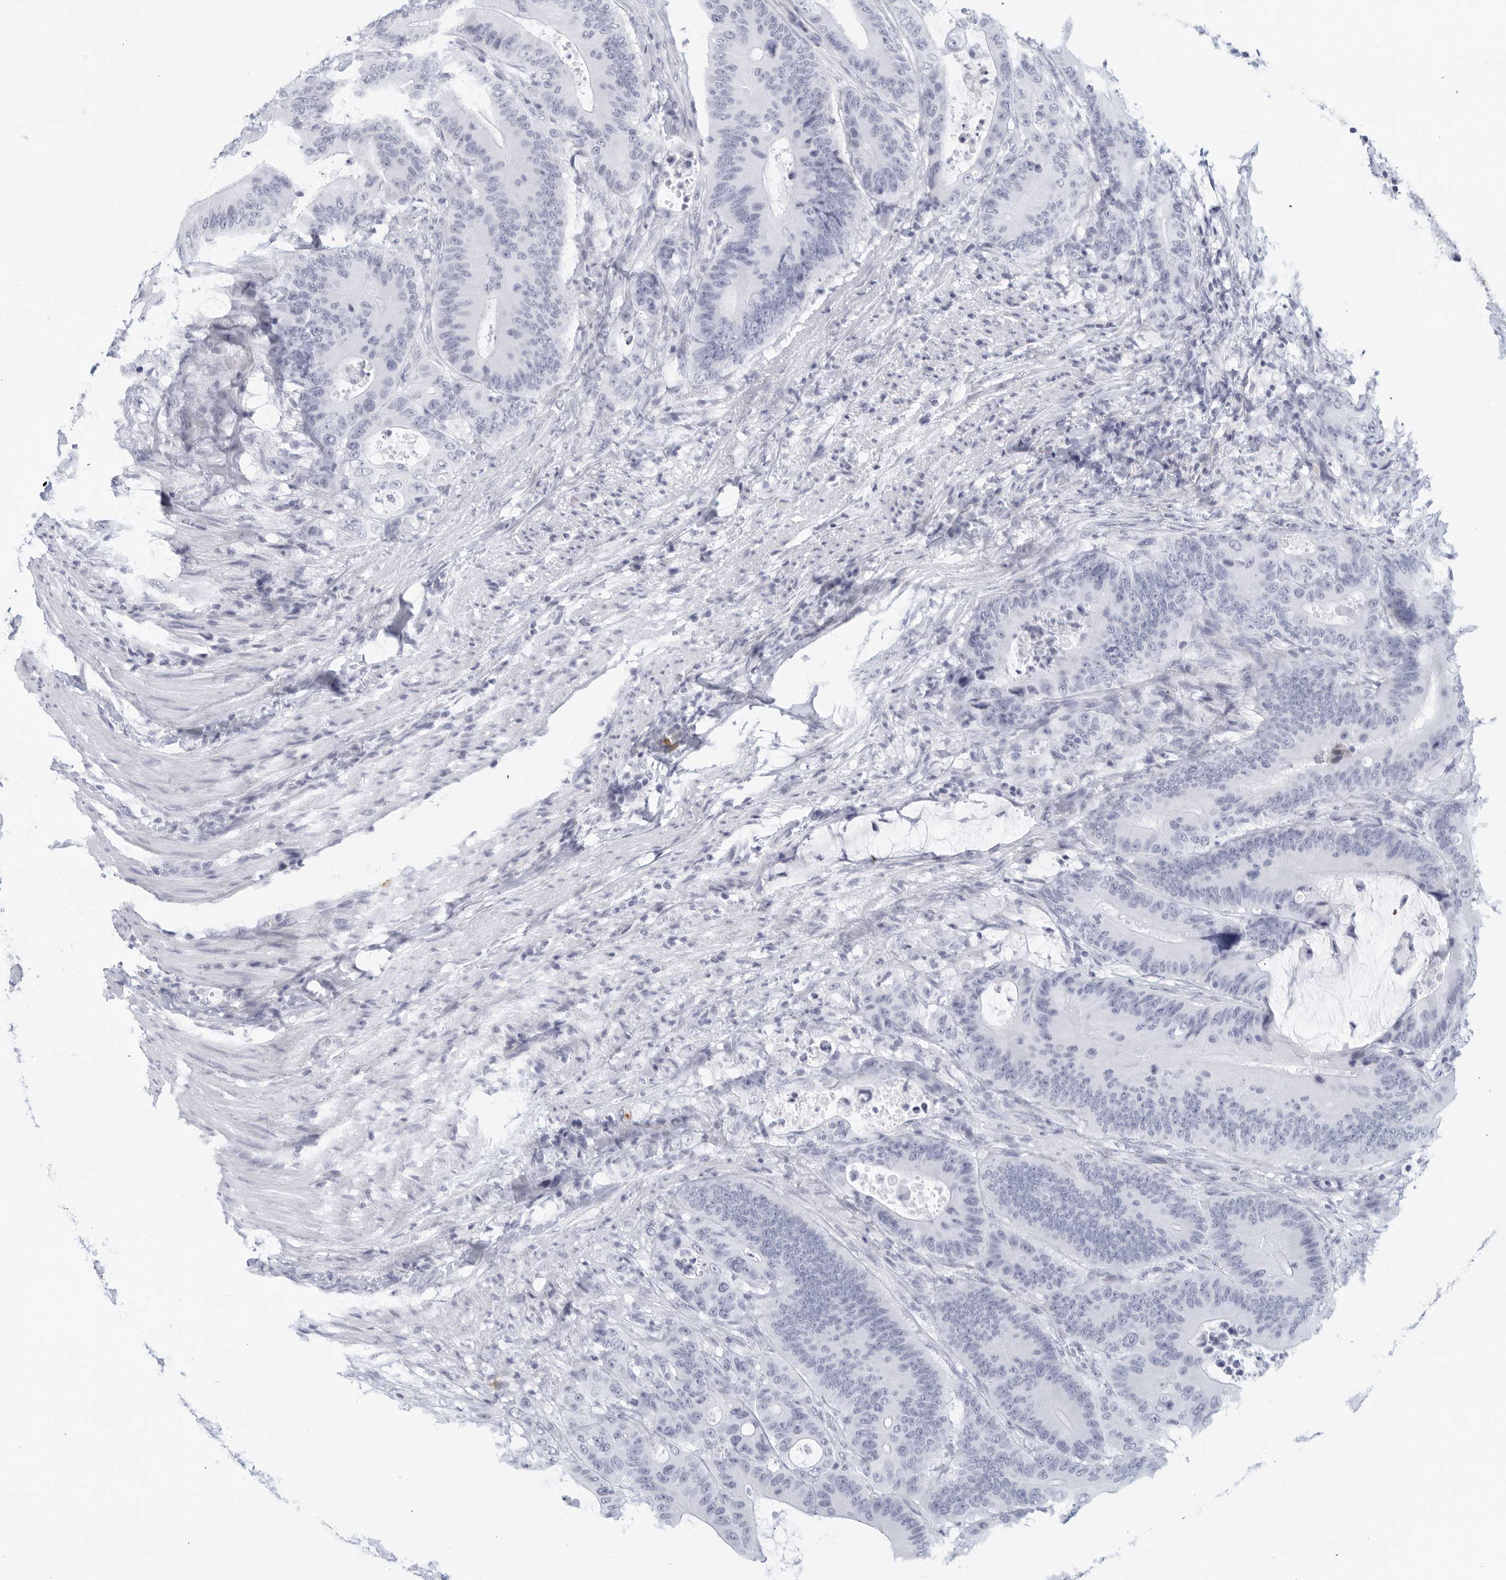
{"staining": {"intensity": "negative", "quantity": "none", "location": "none"}, "tissue": "colorectal cancer", "cell_type": "Tumor cells", "image_type": "cancer", "snomed": [{"axis": "morphology", "description": "Adenocarcinoma, NOS"}, {"axis": "topography", "description": "Colon"}], "caption": "Immunohistochemistry (IHC) photomicrograph of neoplastic tissue: human colorectal cancer stained with DAB demonstrates no significant protein expression in tumor cells.", "gene": "FGG", "patient": {"sex": "male", "age": 83}}